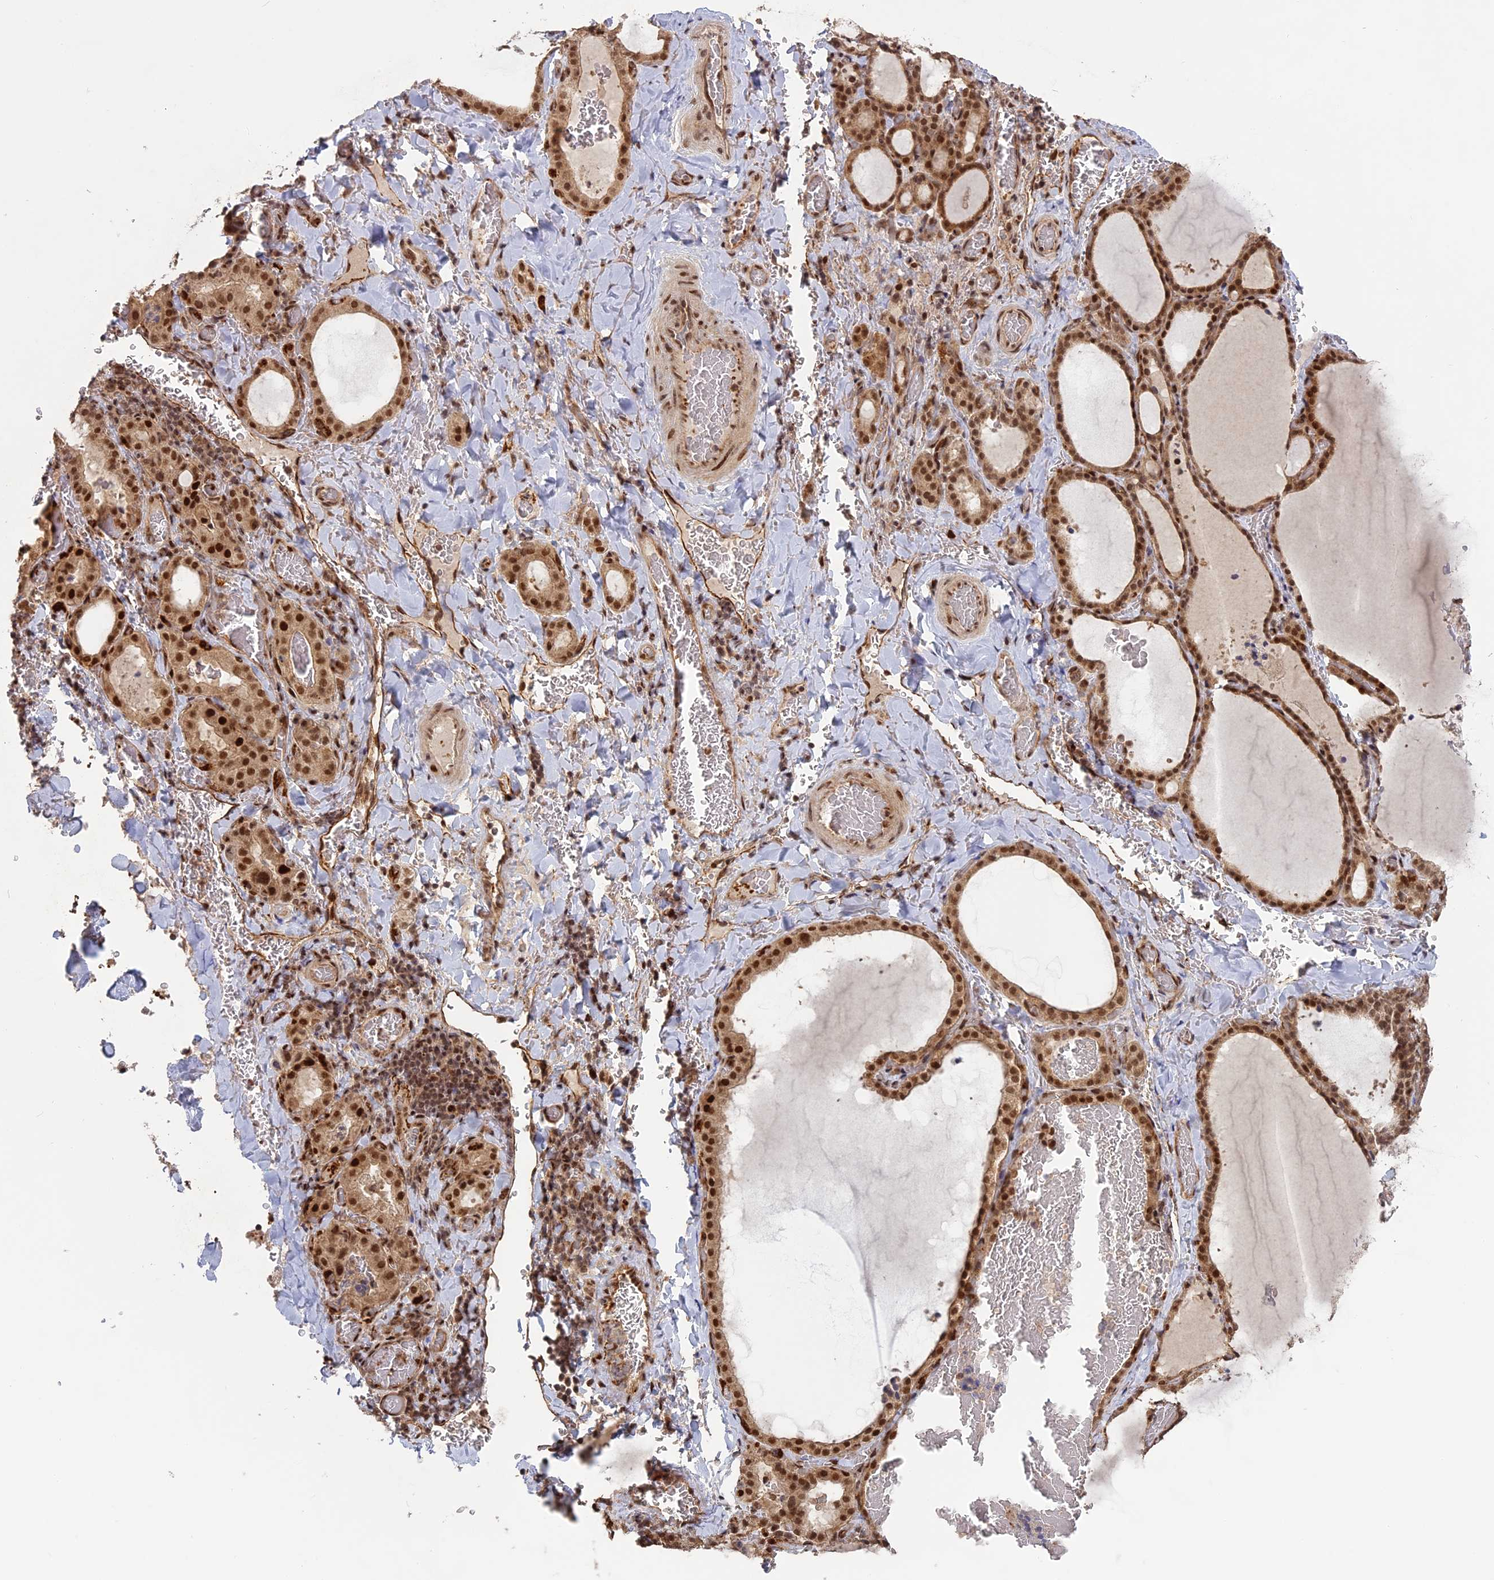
{"staining": {"intensity": "moderate", "quantity": ">75%", "location": "cytoplasmic/membranous,nuclear"}, "tissue": "thyroid gland", "cell_type": "Glandular cells", "image_type": "normal", "snomed": [{"axis": "morphology", "description": "Normal tissue, NOS"}, {"axis": "topography", "description": "Thyroid gland"}], "caption": "Protein staining displays moderate cytoplasmic/membranous,nuclear staining in approximately >75% of glandular cells in unremarkable thyroid gland.", "gene": "PKIG", "patient": {"sex": "female", "age": 39}}